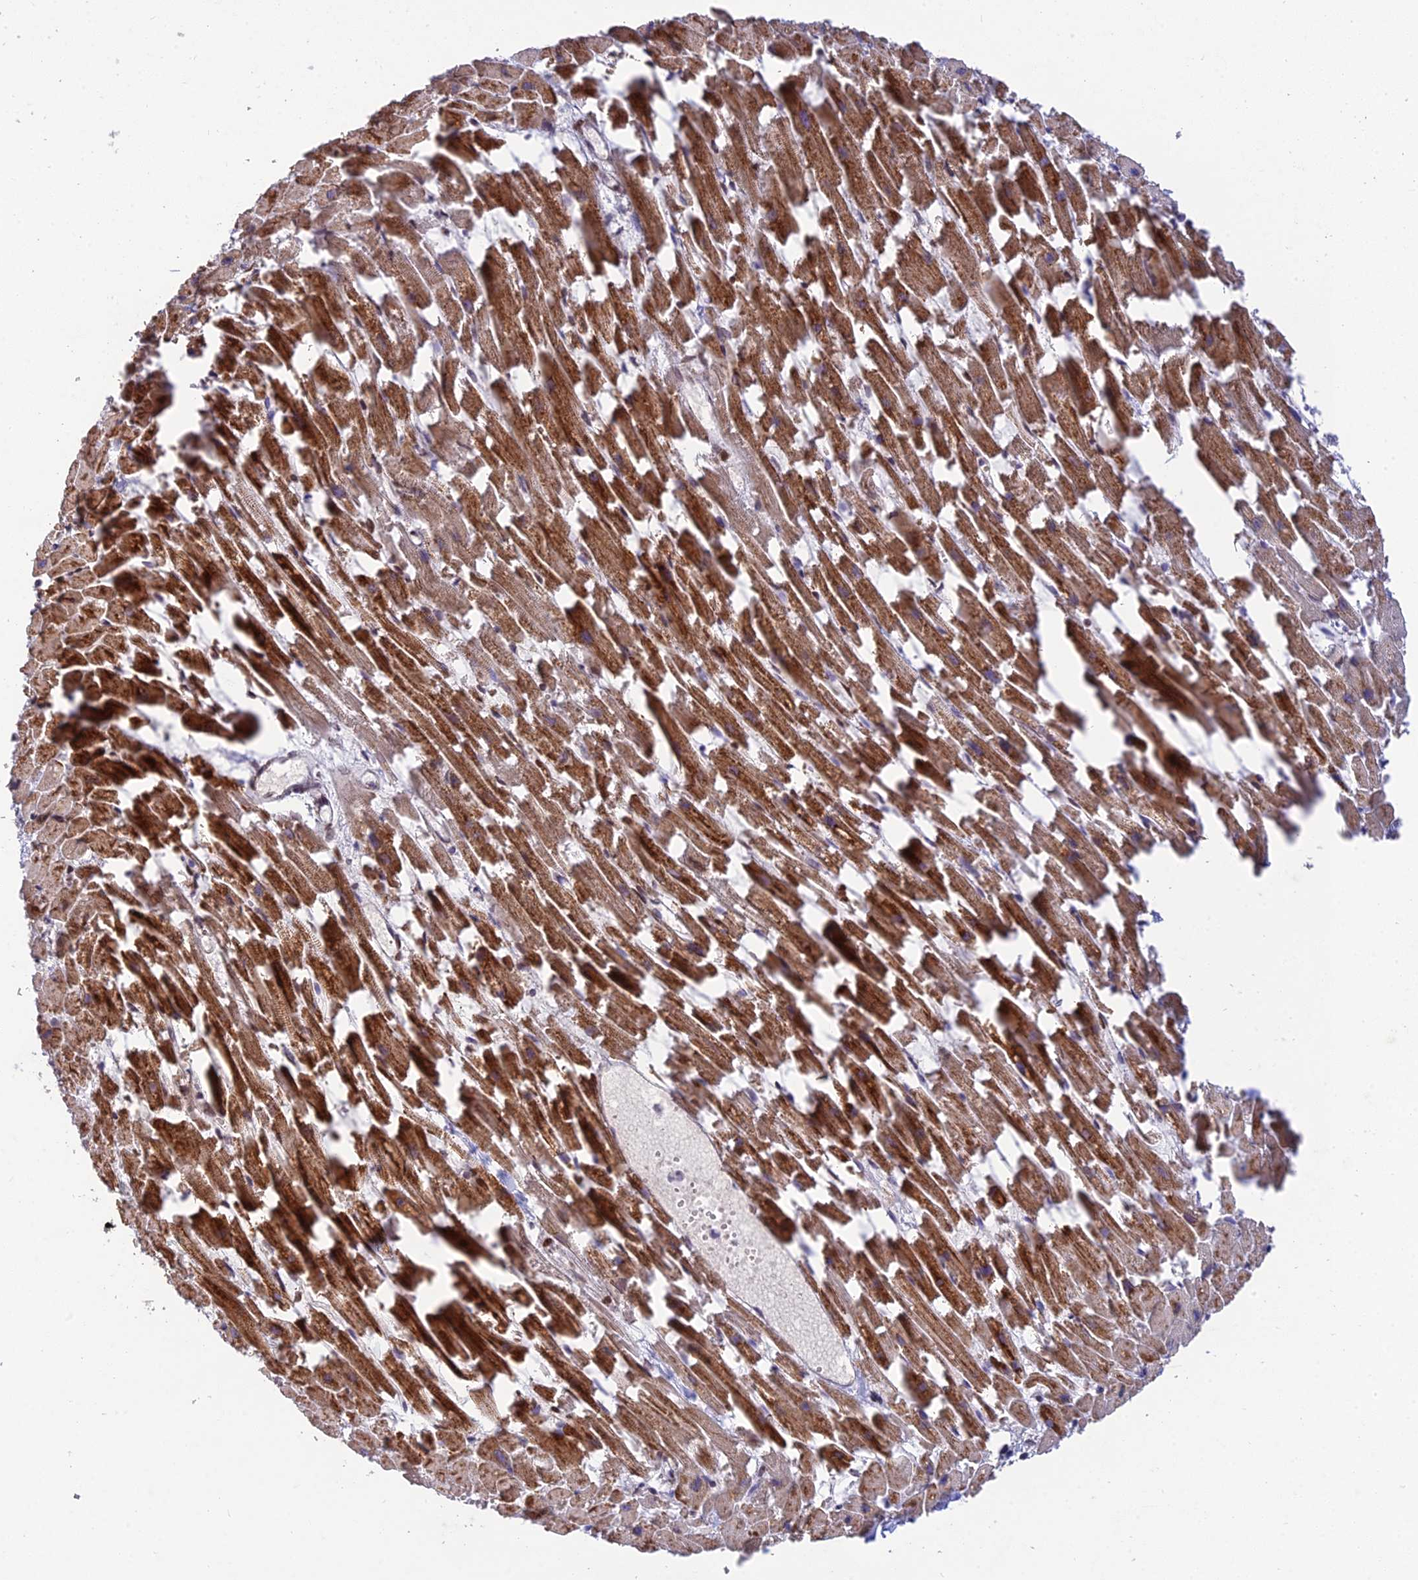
{"staining": {"intensity": "strong", "quantity": ">75%", "location": "cytoplasmic/membranous"}, "tissue": "heart muscle", "cell_type": "Cardiomyocytes", "image_type": "normal", "snomed": [{"axis": "morphology", "description": "Normal tissue, NOS"}, {"axis": "topography", "description": "Heart"}], "caption": "Protein staining by immunohistochemistry exhibits strong cytoplasmic/membranous expression in approximately >75% of cardiomyocytes in unremarkable heart muscle. The staining was performed using DAB (3,3'-diaminobenzidine), with brown indicating positive protein expression. Nuclei are stained blue with hematoxylin.", "gene": "MGAT2", "patient": {"sex": "female", "age": 64}}